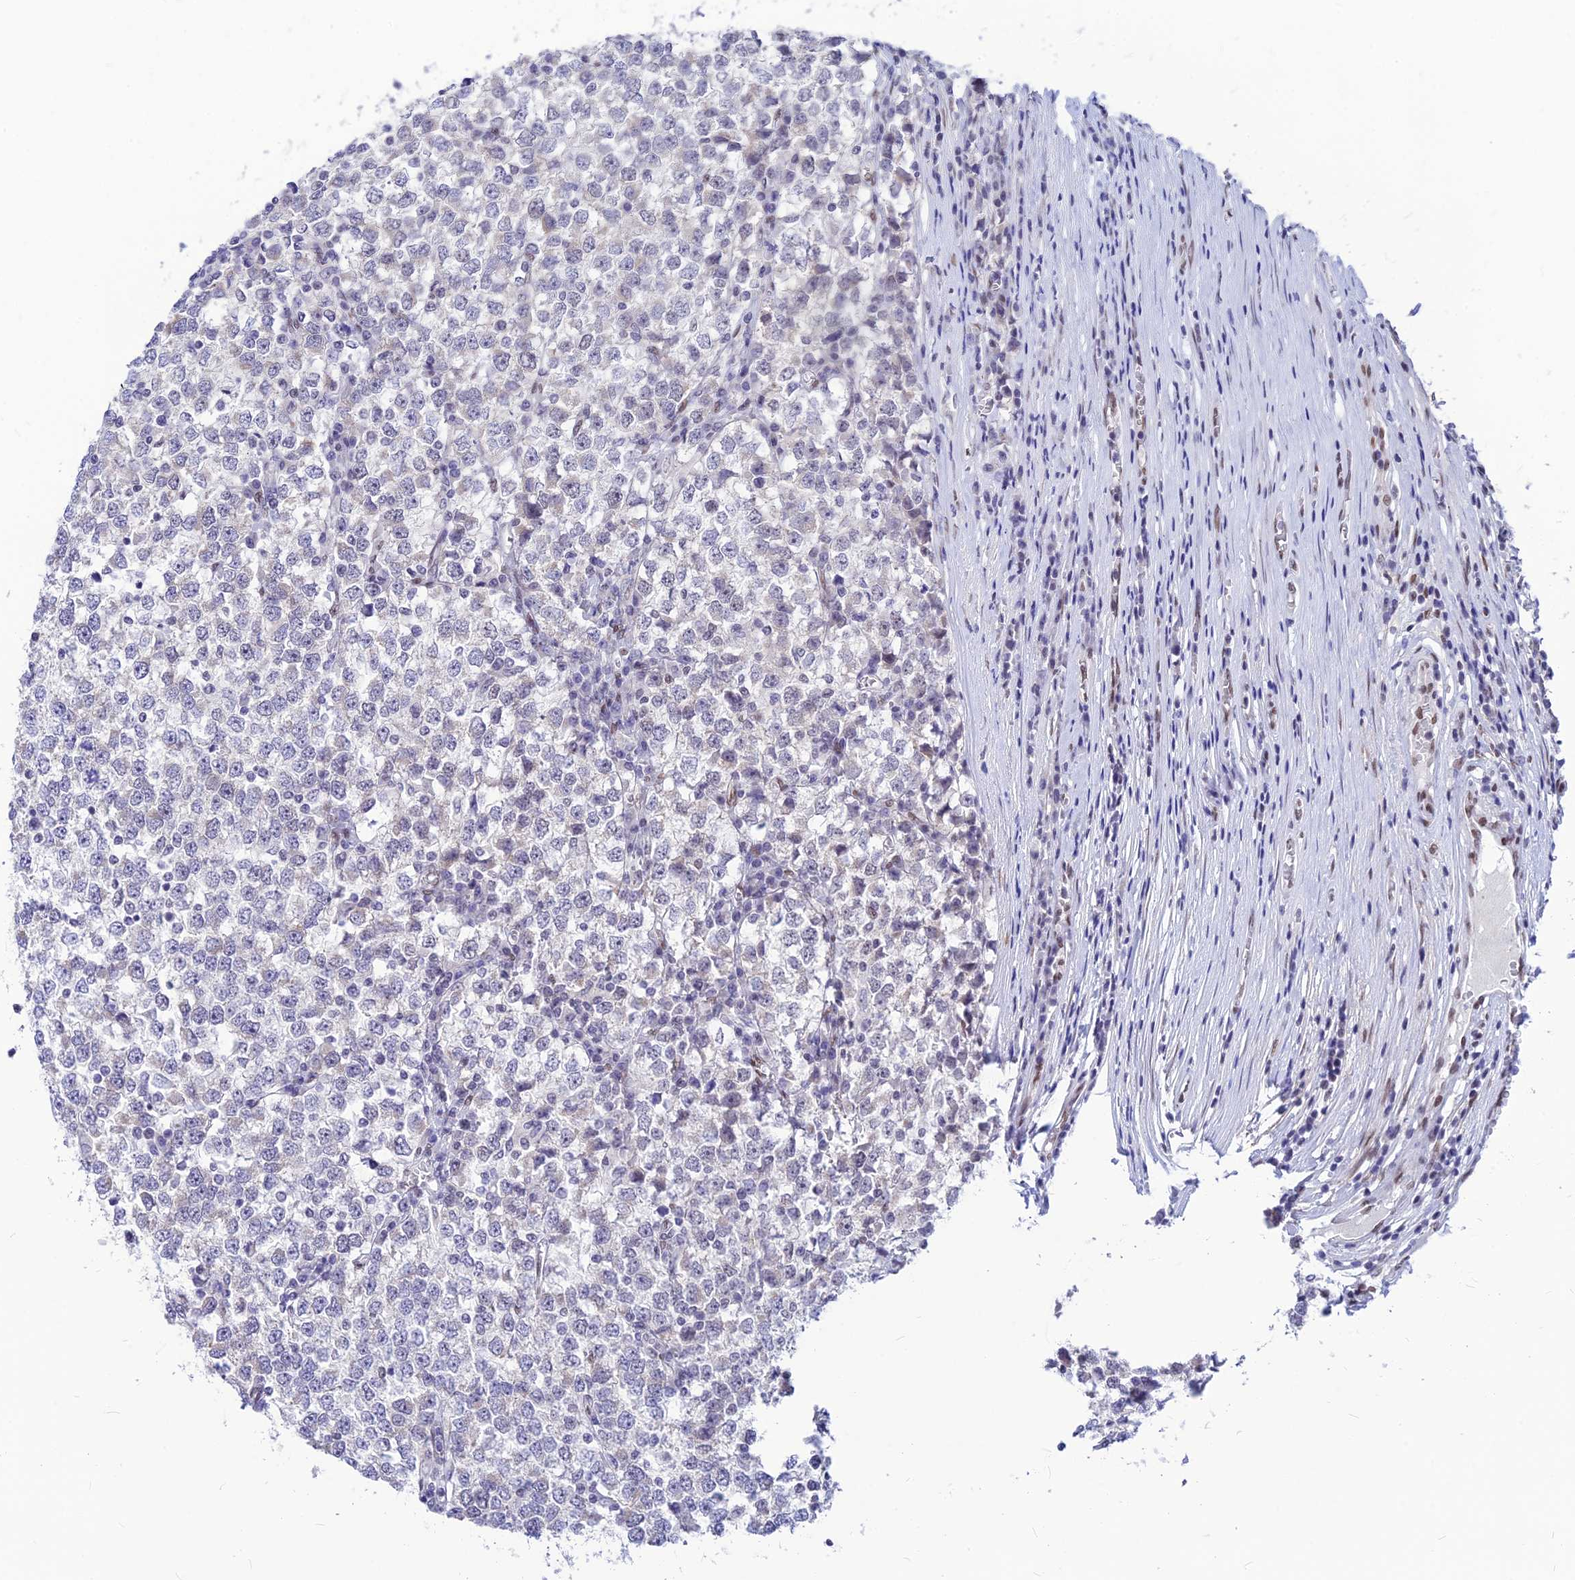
{"staining": {"intensity": "negative", "quantity": "none", "location": "none"}, "tissue": "testis cancer", "cell_type": "Tumor cells", "image_type": "cancer", "snomed": [{"axis": "morphology", "description": "Seminoma, NOS"}, {"axis": "topography", "description": "Testis"}], "caption": "There is no significant expression in tumor cells of testis cancer.", "gene": "KCTD13", "patient": {"sex": "male", "age": 65}}